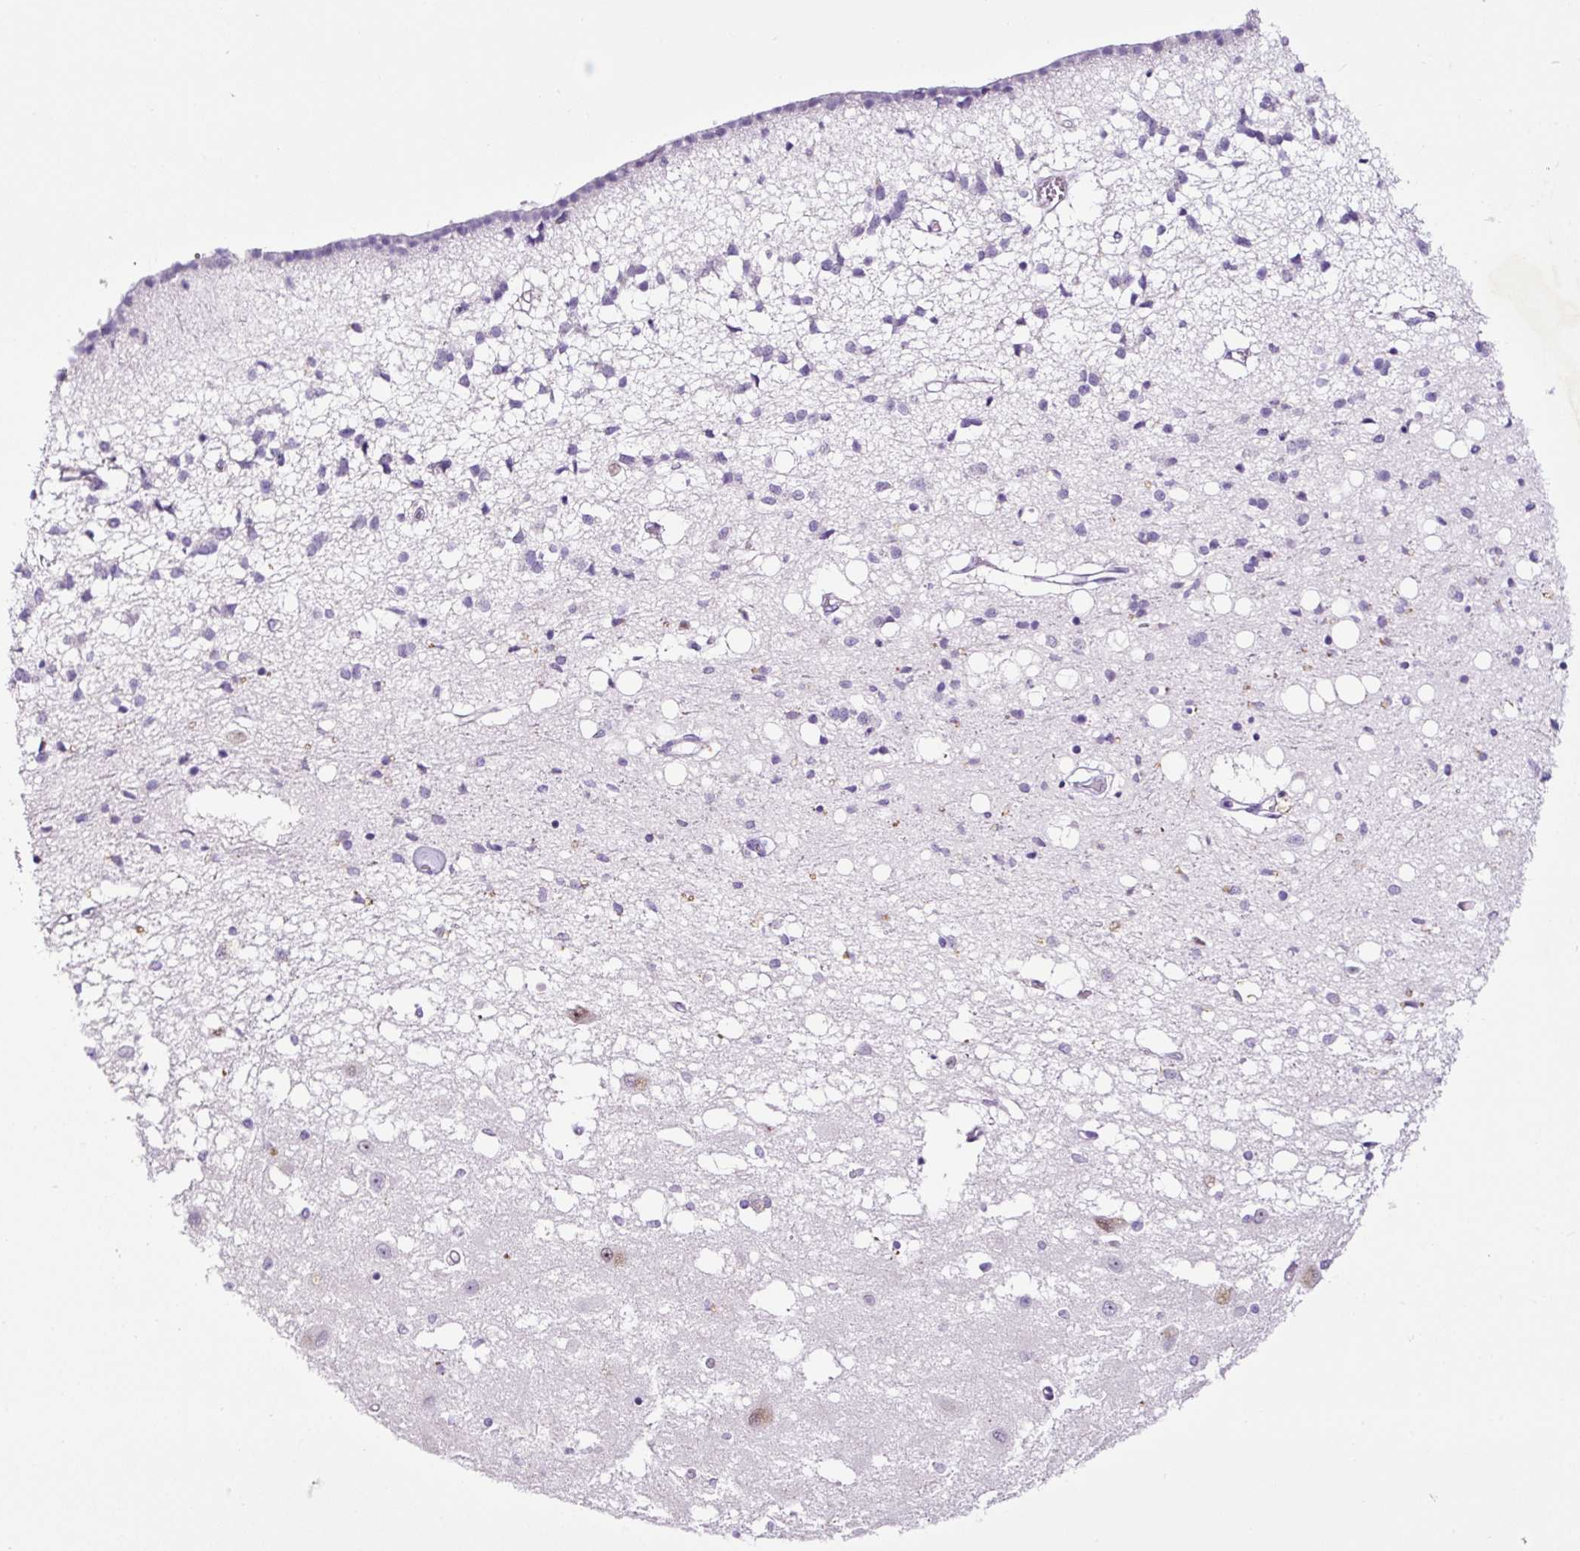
{"staining": {"intensity": "negative", "quantity": "none", "location": "none"}, "tissue": "caudate", "cell_type": "Glial cells", "image_type": "normal", "snomed": [{"axis": "morphology", "description": "Normal tissue, NOS"}, {"axis": "topography", "description": "Lateral ventricle wall"}], "caption": "This micrograph is of unremarkable caudate stained with immunohistochemistry to label a protein in brown with the nuclei are counter-stained blue. There is no expression in glial cells.", "gene": "SP8", "patient": {"sex": "male", "age": 70}}